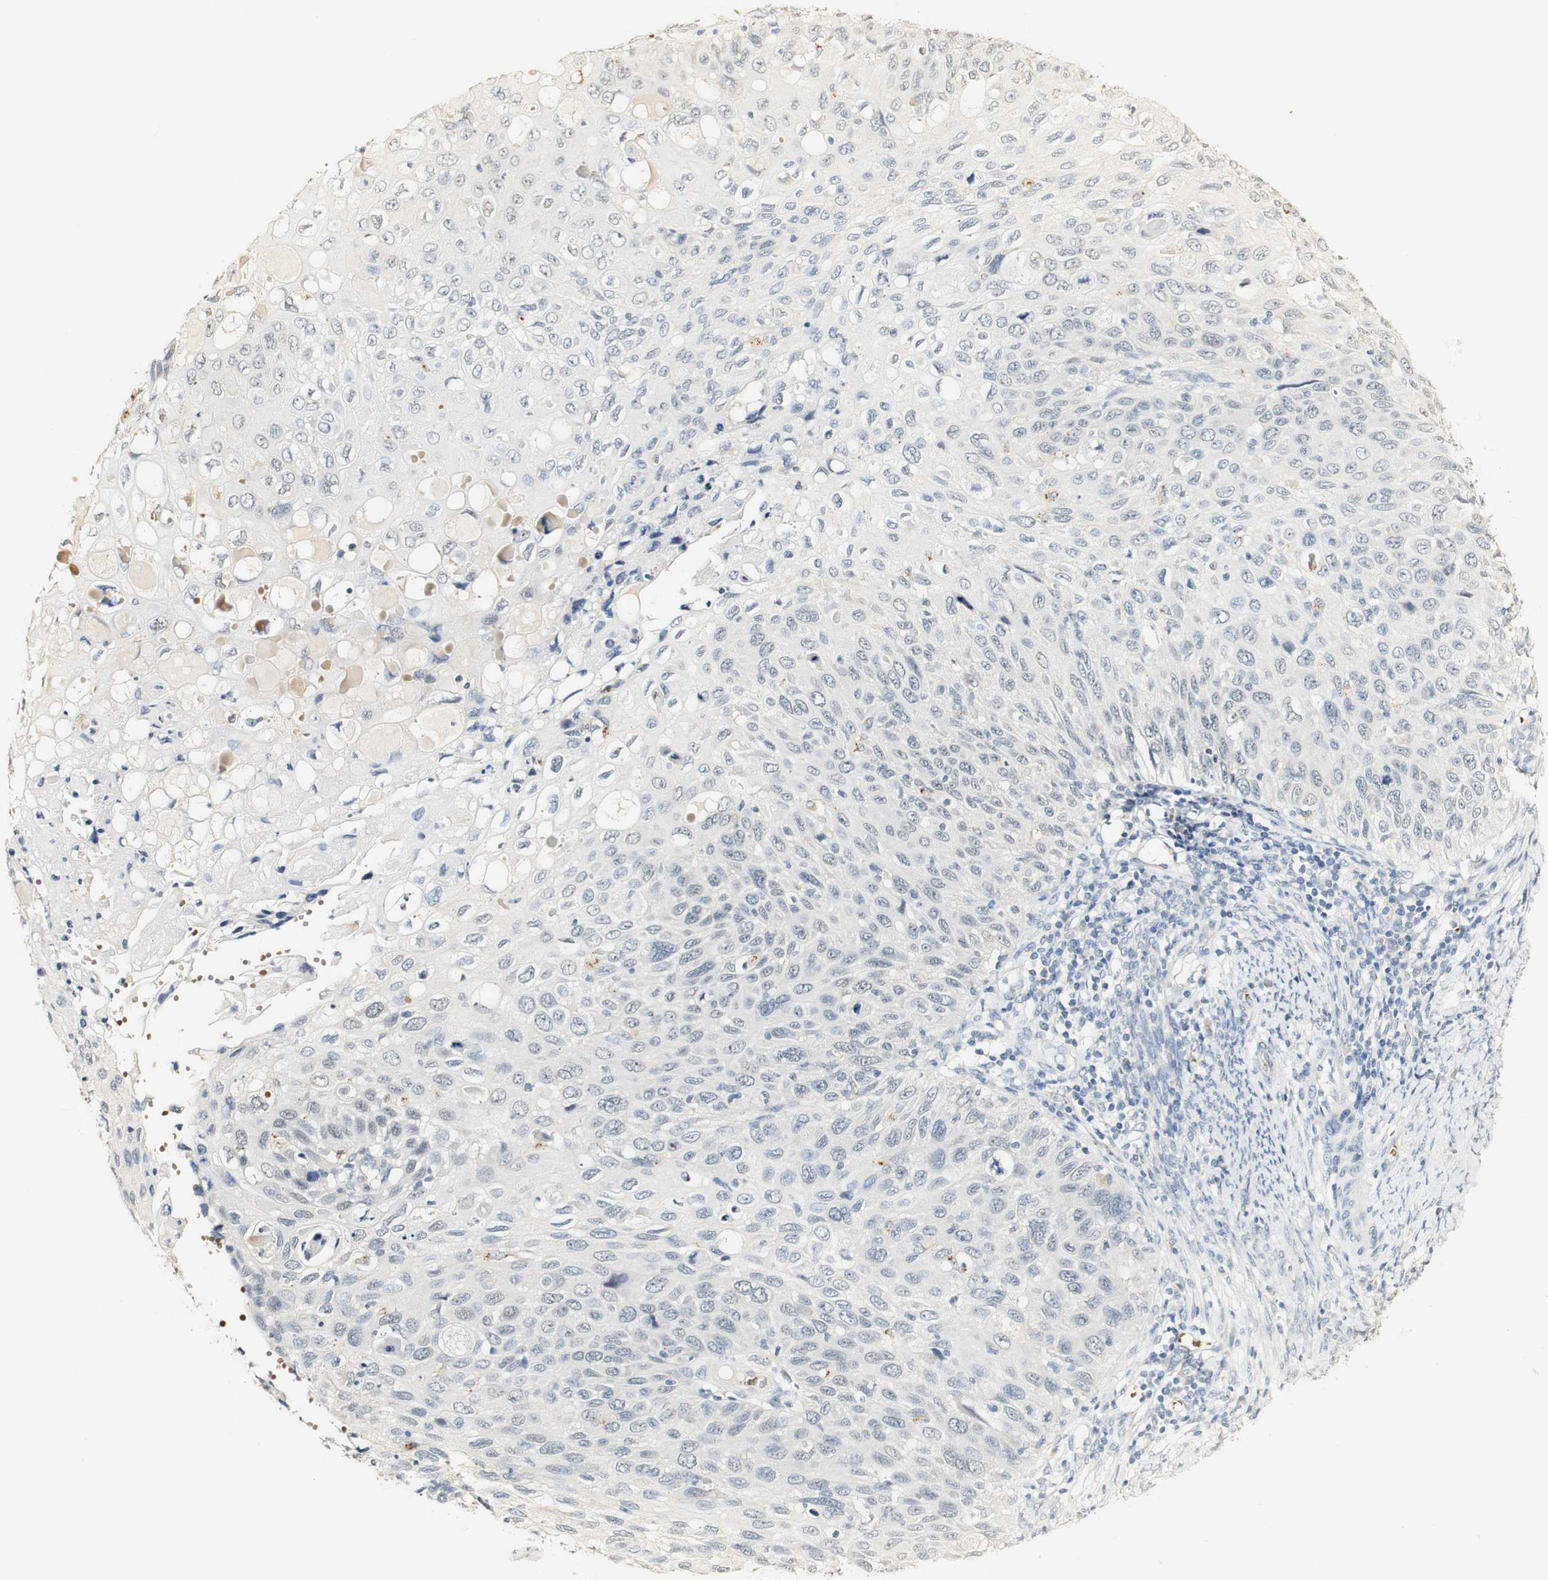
{"staining": {"intensity": "negative", "quantity": "none", "location": "none"}, "tissue": "cervical cancer", "cell_type": "Tumor cells", "image_type": "cancer", "snomed": [{"axis": "morphology", "description": "Squamous cell carcinoma, NOS"}, {"axis": "topography", "description": "Cervix"}], "caption": "Immunohistochemistry (IHC) of cervical squamous cell carcinoma reveals no expression in tumor cells. (IHC, brightfield microscopy, high magnification).", "gene": "SYT7", "patient": {"sex": "female", "age": 70}}